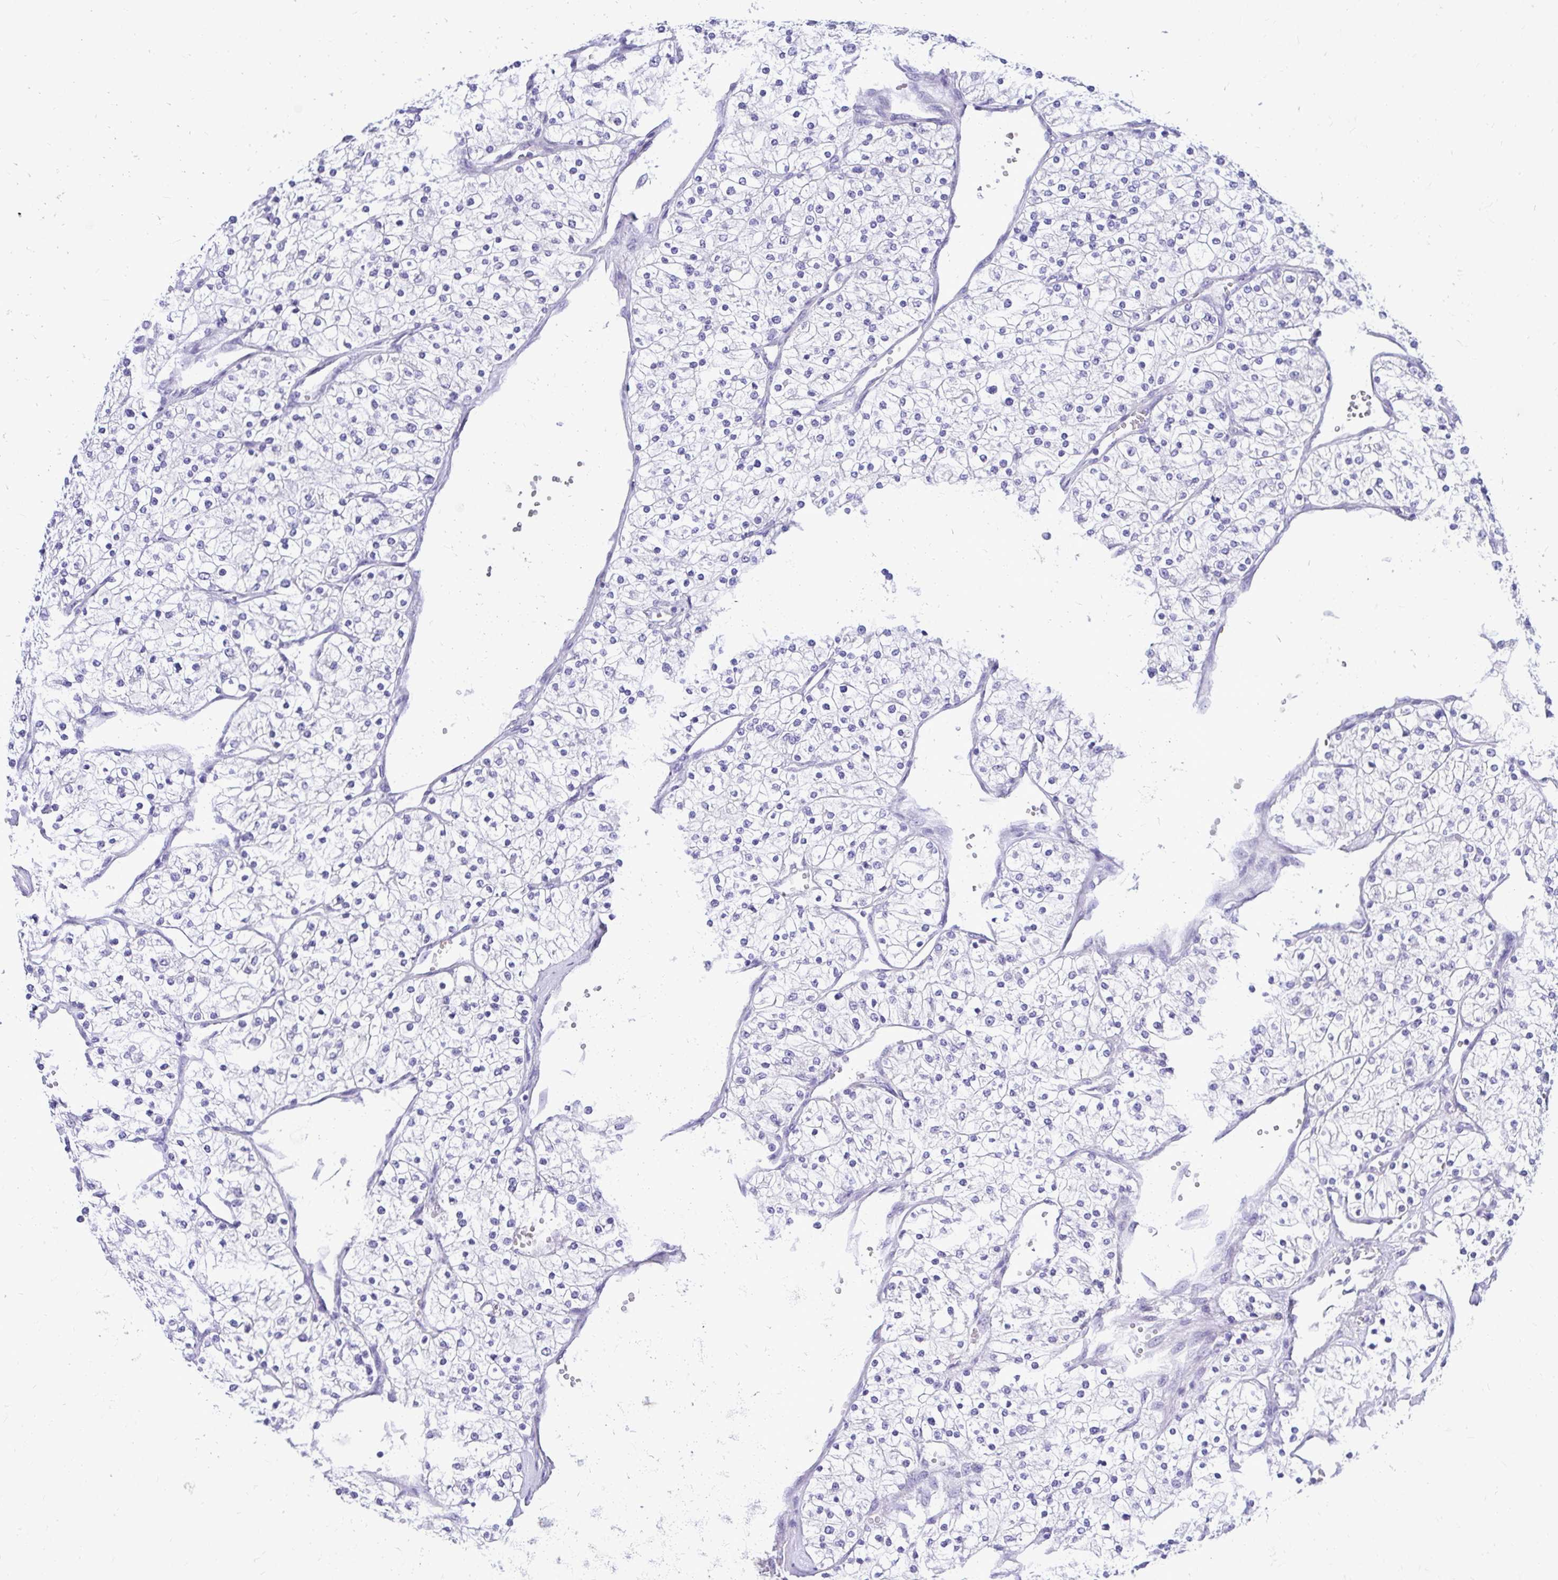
{"staining": {"intensity": "negative", "quantity": "none", "location": "none"}, "tissue": "renal cancer", "cell_type": "Tumor cells", "image_type": "cancer", "snomed": [{"axis": "morphology", "description": "Adenocarcinoma, NOS"}, {"axis": "topography", "description": "Kidney"}], "caption": "Tumor cells show no significant expression in renal cancer (adenocarcinoma).", "gene": "ZSWIM9", "patient": {"sex": "male", "age": 80}}